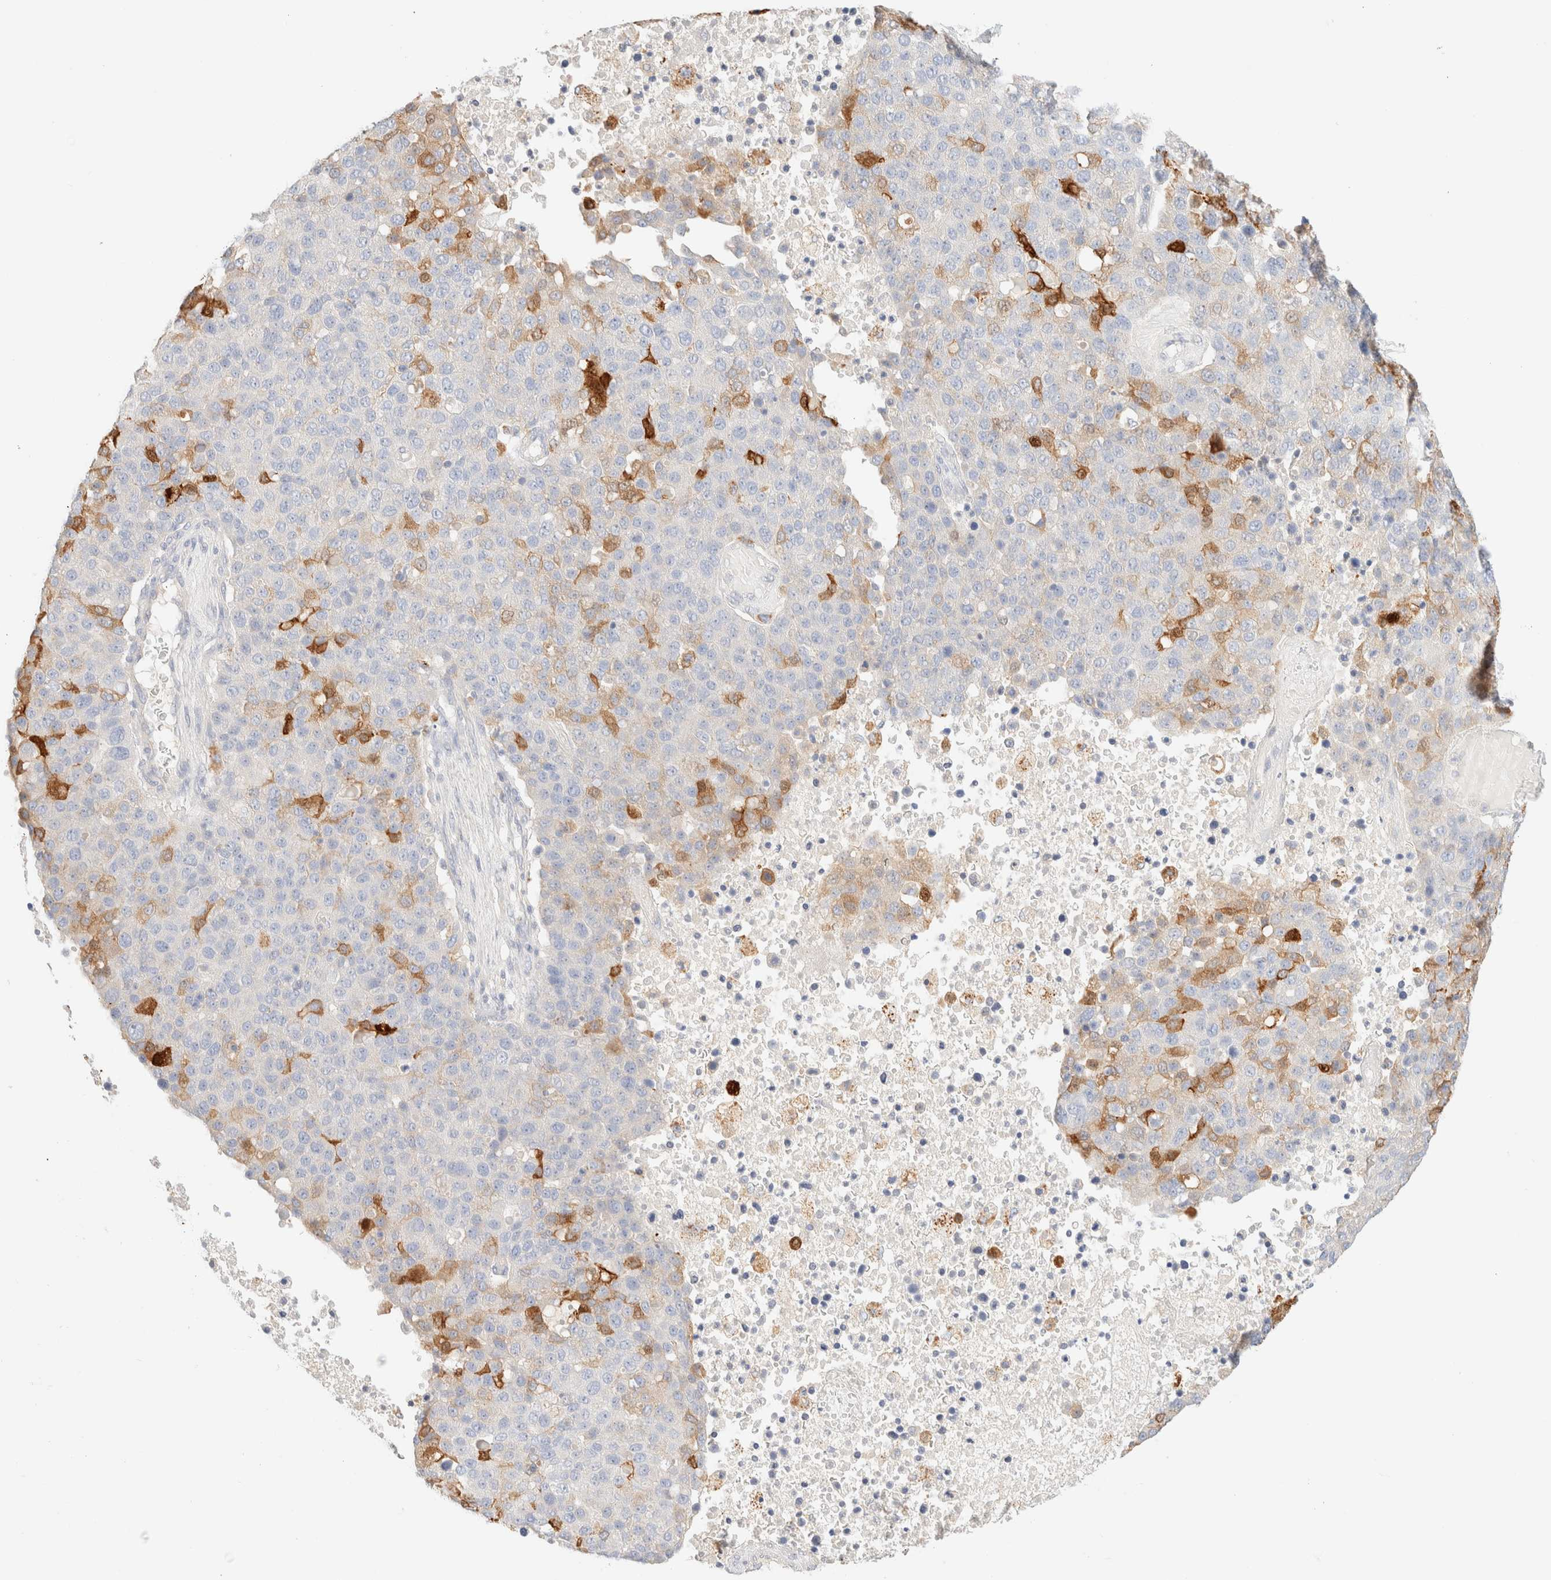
{"staining": {"intensity": "moderate", "quantity": "<25%", "location": "cytoplasmic/membranous"}, "tissue": "pancreatic cancer", "cell_type": "Tumor cells", "image_type": "cancer", "snomed": [{"axis": "morphology", "description": "Adenocarcinoma, NOS"}, {"axis": "topography", "description": "Pancreas"}], "caption": "A high-resolution histopathology image shows immunohistochemistry staining of adenocarcinoma (pancreatic), which displays moderate cytoplasmic/membranous expression in approximately <25% of tumor cells.", "gene": "SARM1", "patient": {"sex": "female", "age": 61}}